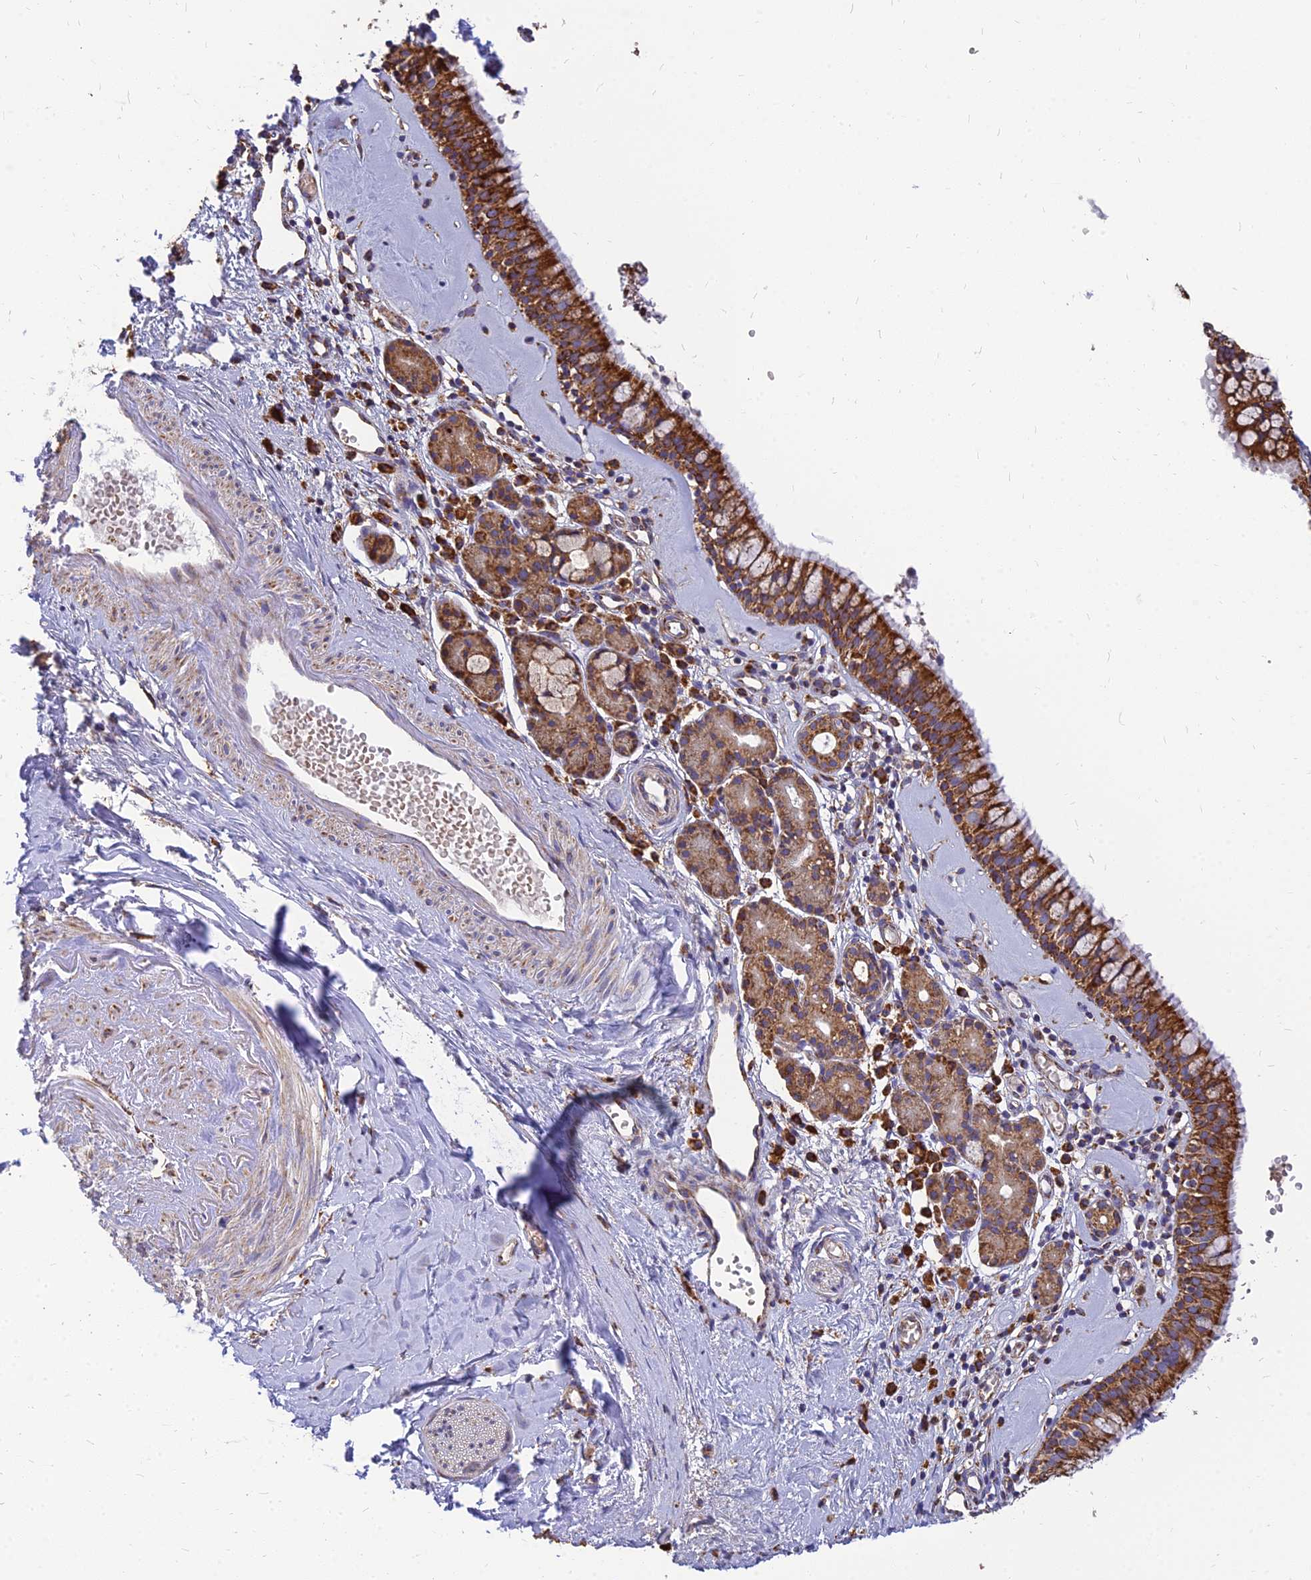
{"staining": {"intensity": "strong", "quantity": ">75%", "location": "cytoplasmic/membranous"}, "tissue": "nasopharynx", "cell_type": "Respiratory epithelial cells", "image_type": "normal", "snomed": [{"axis": "morphology", "description": "Normal tissue, NOS"}, {"axis": "topography", "description": "Nasopharynx"}], "caption": "Protein analysis of unremarkable nasopharynx reveals strong cytoplasmic/membranous positivity in about >75% of respiratory epithelial cells.", "gene": "THUMPD2", "patient": {"sex": "male", "age": 82}}